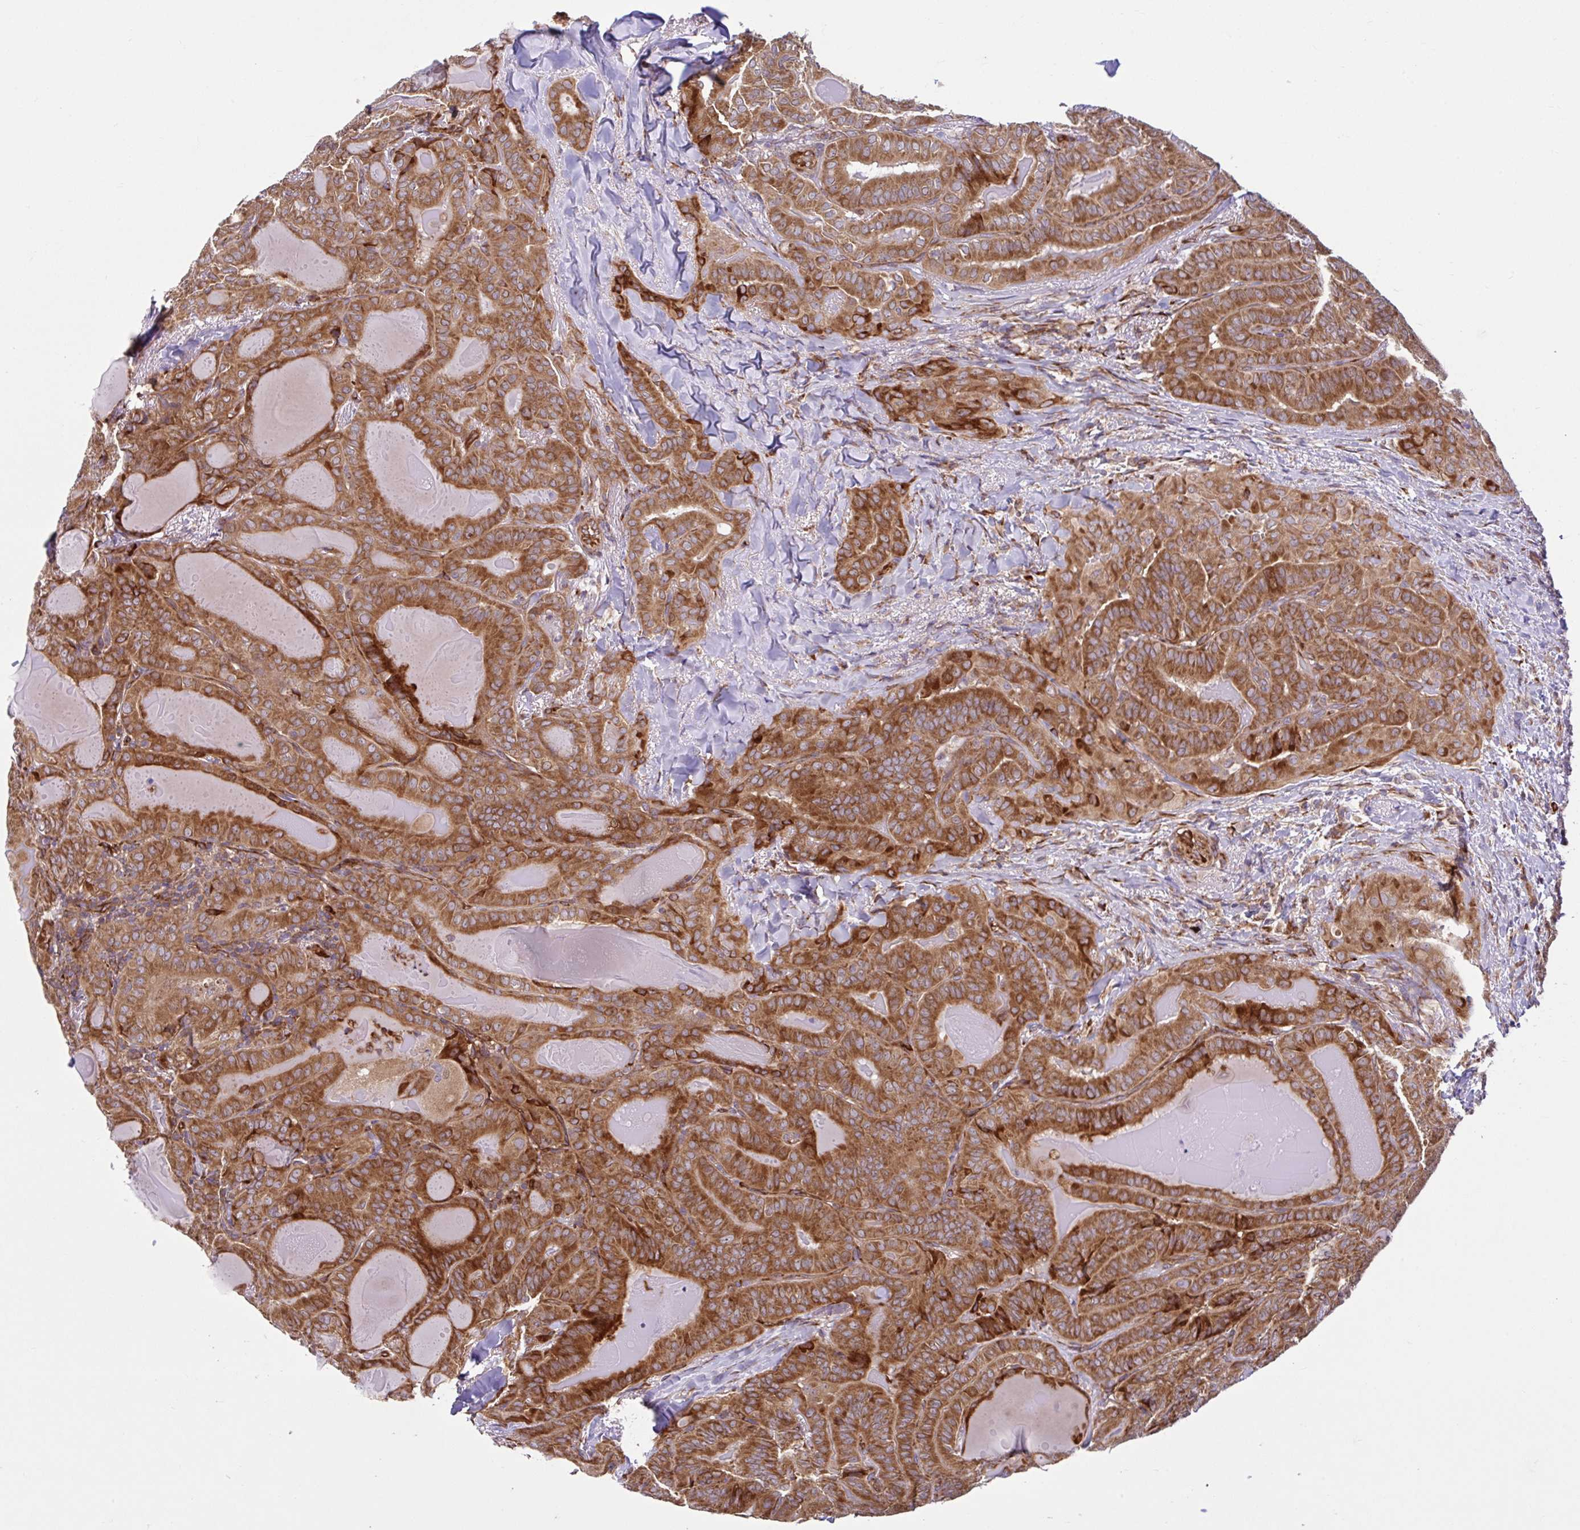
{"staining": {"intensity": "moderate", "quantity": ">75%", "location": "cytoplasmic/membranous"}, "tissue": "thyroid cancer", "cell_type": "Tumor cells", "image_type": "cancer", "snomed": [{"axis": "morphology", "description": "Papillary adenocarcinoma, NOS"}, {"axis": "topography", "description": "Thyroid gland"}], "caption": "The immunohistochemical stain shows moderate cytoplasmic/membranous expression in tumor cells of papillary adenocarcinoma (thyroid) tissue.", "gene": "NTPCR", "patient": {"sex": "female", "age": 68}}